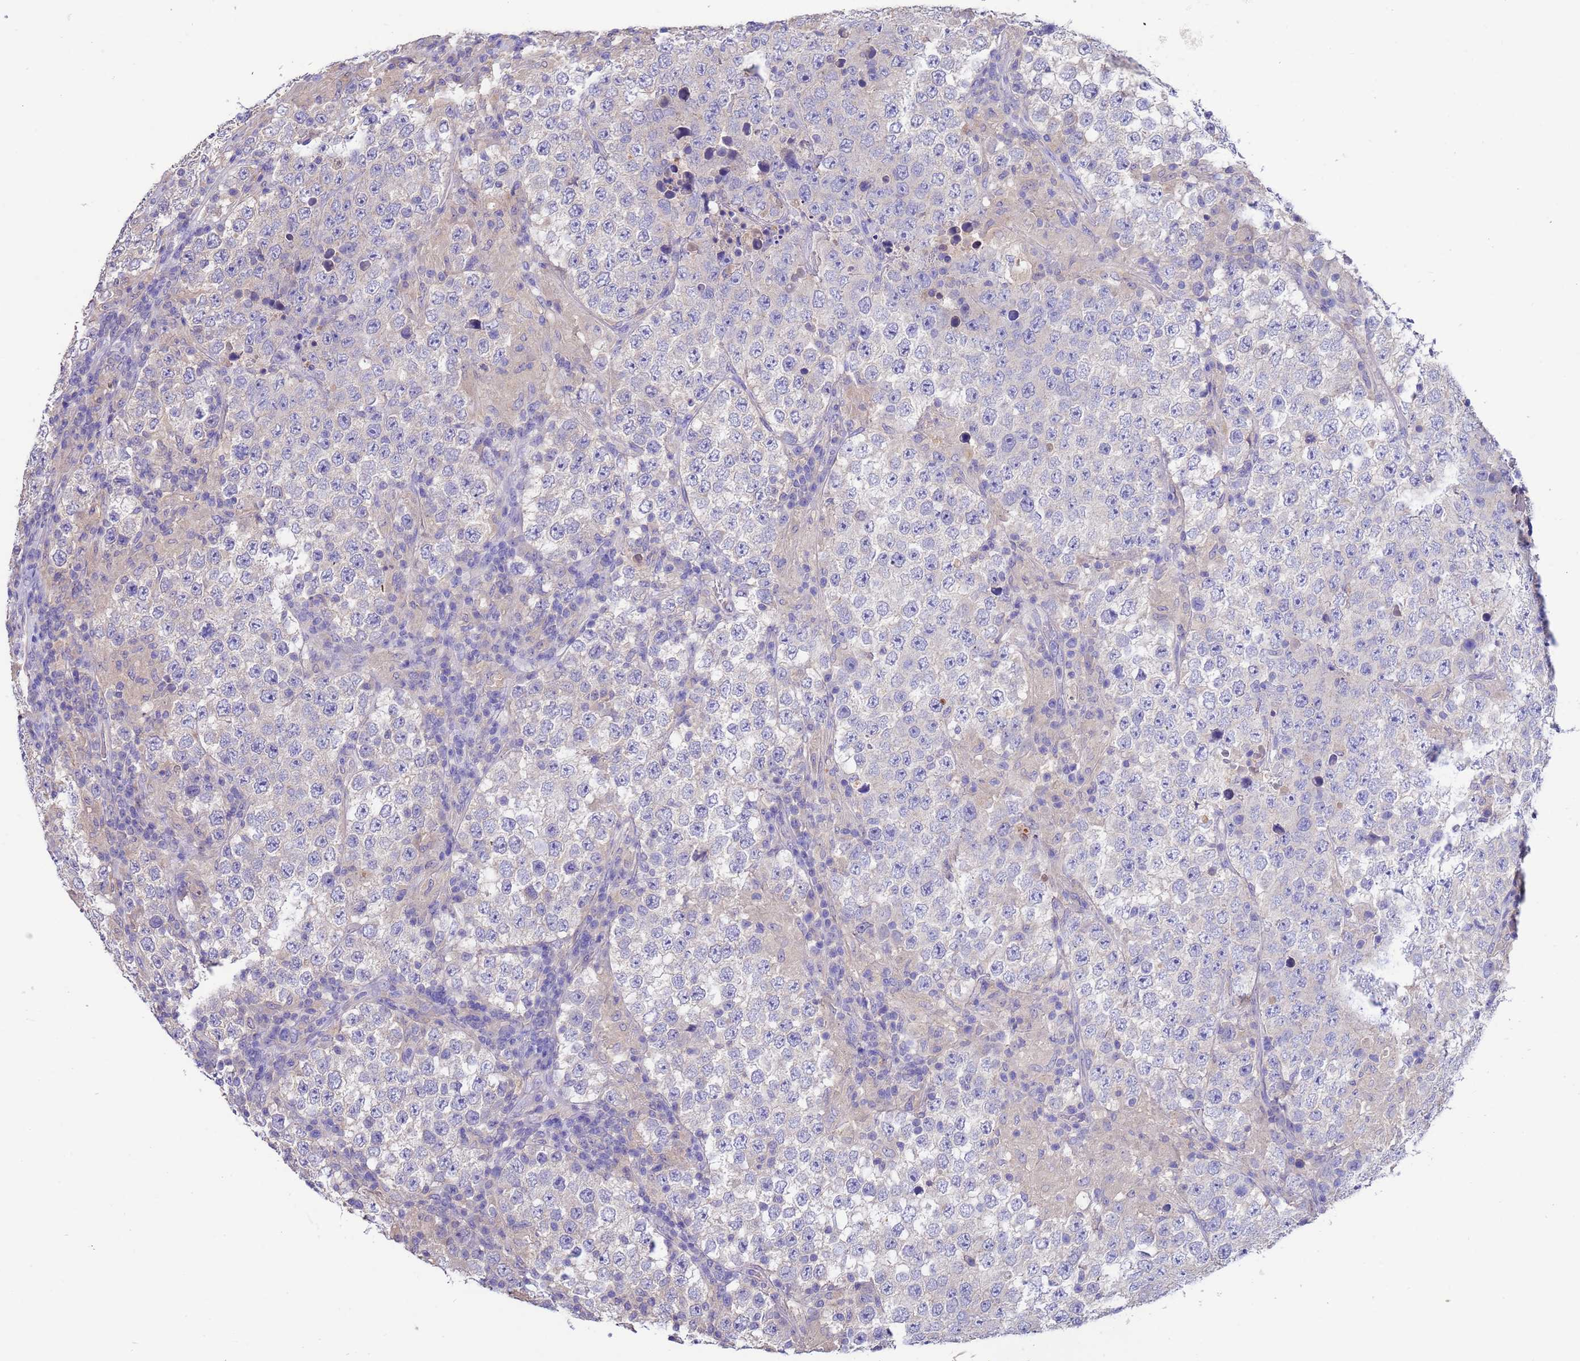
{"staining": {"intensity": "negative", "quantity": "none", "location": "none"}, "tissue": "testis cancer", "cell_type": "Tumor cells", "image_type": "cancer", "snomed": [{"axis": "morphology", "description": "Normal tissue, NOS"}, {"axis": "morphology", "description": "Urothelial carcinoma, High grade"}, {"axis": "morphology", "description": "Seminoma, NOS"}, {"axis": "morphology", "description": "Carcinoma, Embryonal, NOS"}, {"axis": "topography", "description": "Urinary bladder"}, {"axis": "topography", "description": "Testis"}], "caption": "This is a photomicrograph of IHC staining of high-grade urothelial carcinoma (testis), which shows no expression in tumor cells.", "gene": "SRL", "patient": {"sex": "male", "age": 41}}